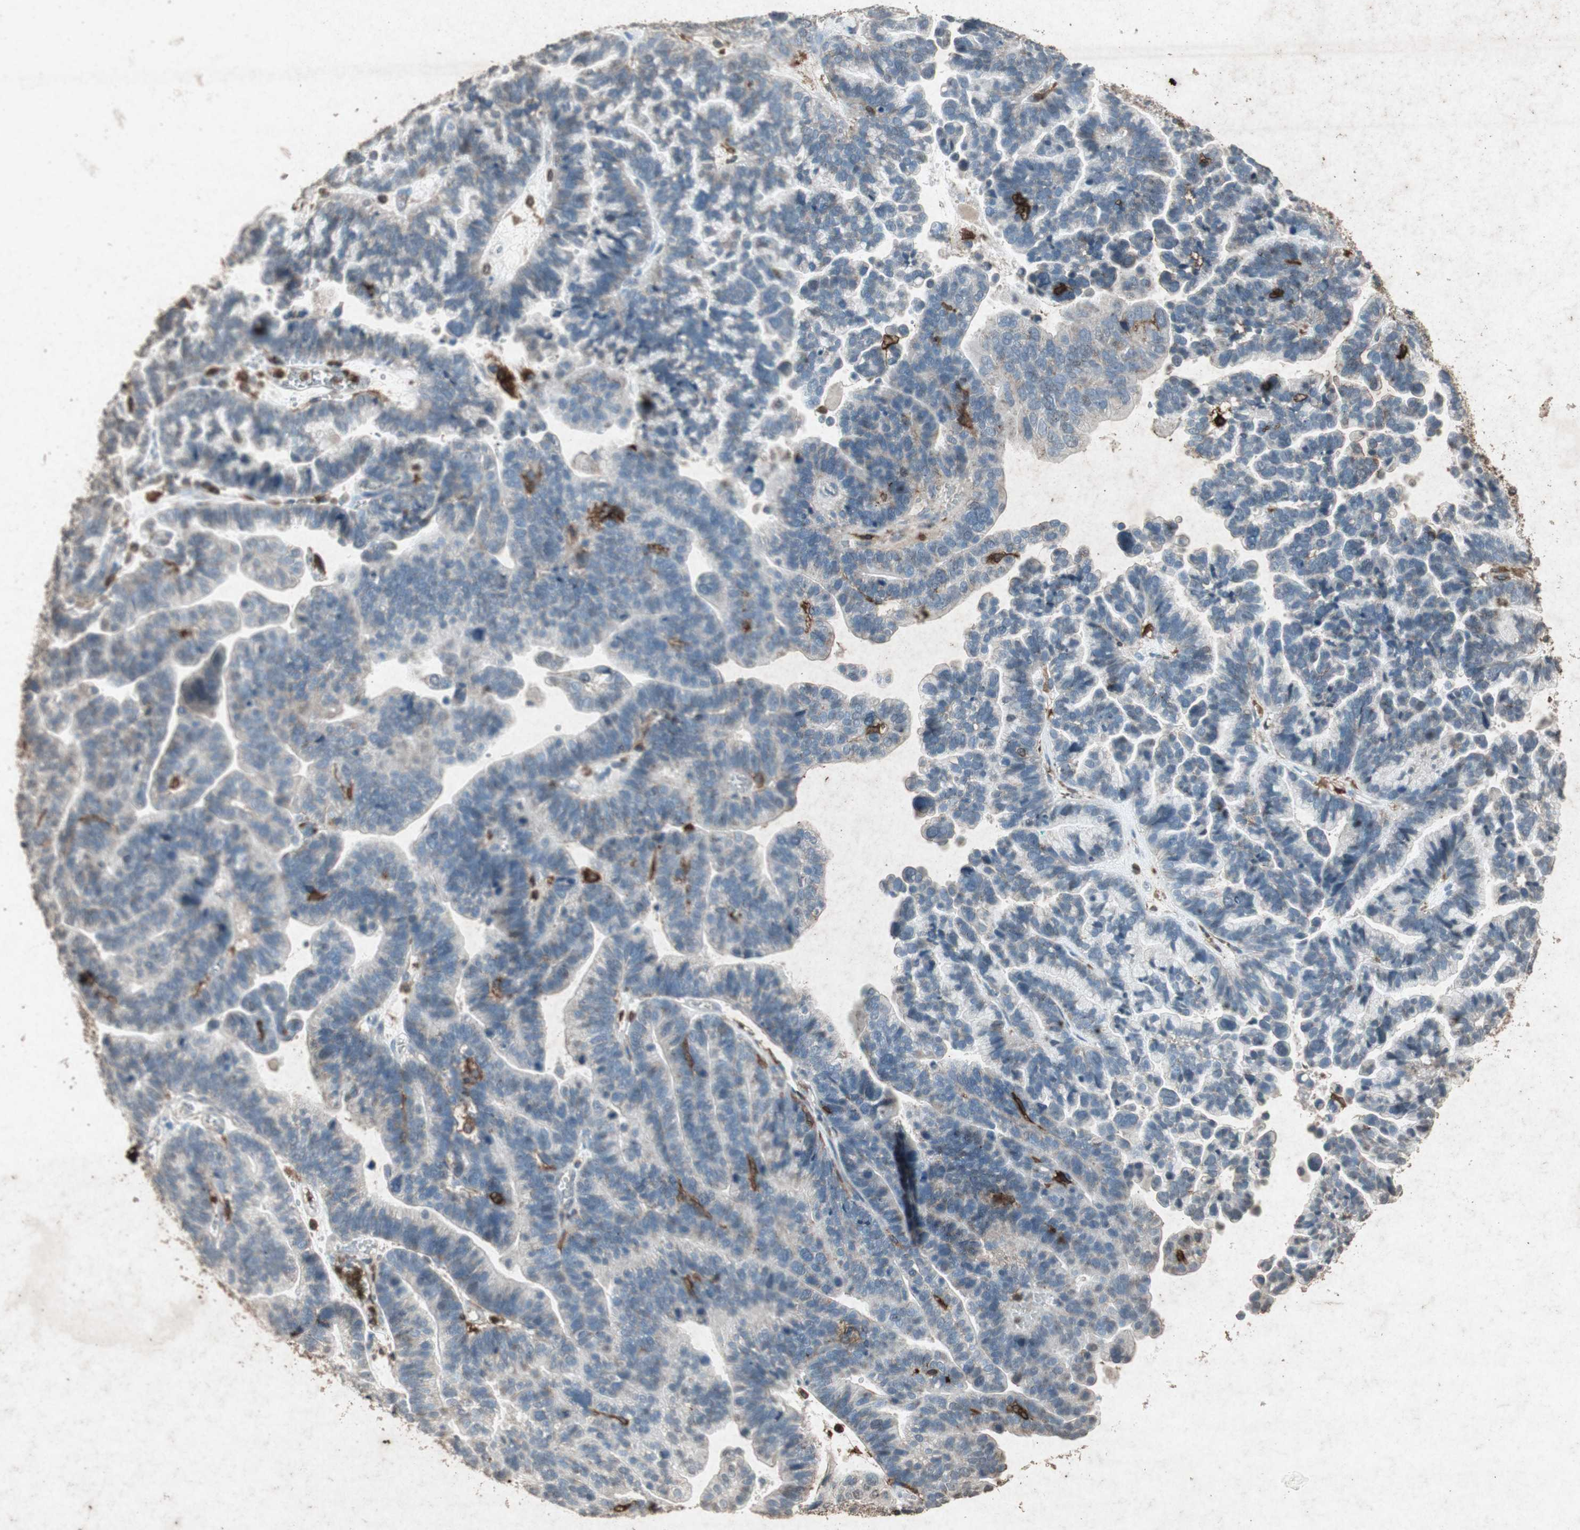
{"staining": {"intensity": "negative", "quantity": "none", "location": "none"}, "tissue": "ovarian cancer", "cell_type": "Tumor cells", "image_type": "cancer", "snomed": [{"axis": "morphology", "description": "Cystadenocarcinoma, serous, NOS"}, {"axis": "topography", "description": "Ovary"}], "caption": "Tumor cells are negative for brown protein staining in ovarian cancer (serous cystadenocarcinoma).", "gene": "TYROBP", "patient": {"sex": "female", "age": 56}}